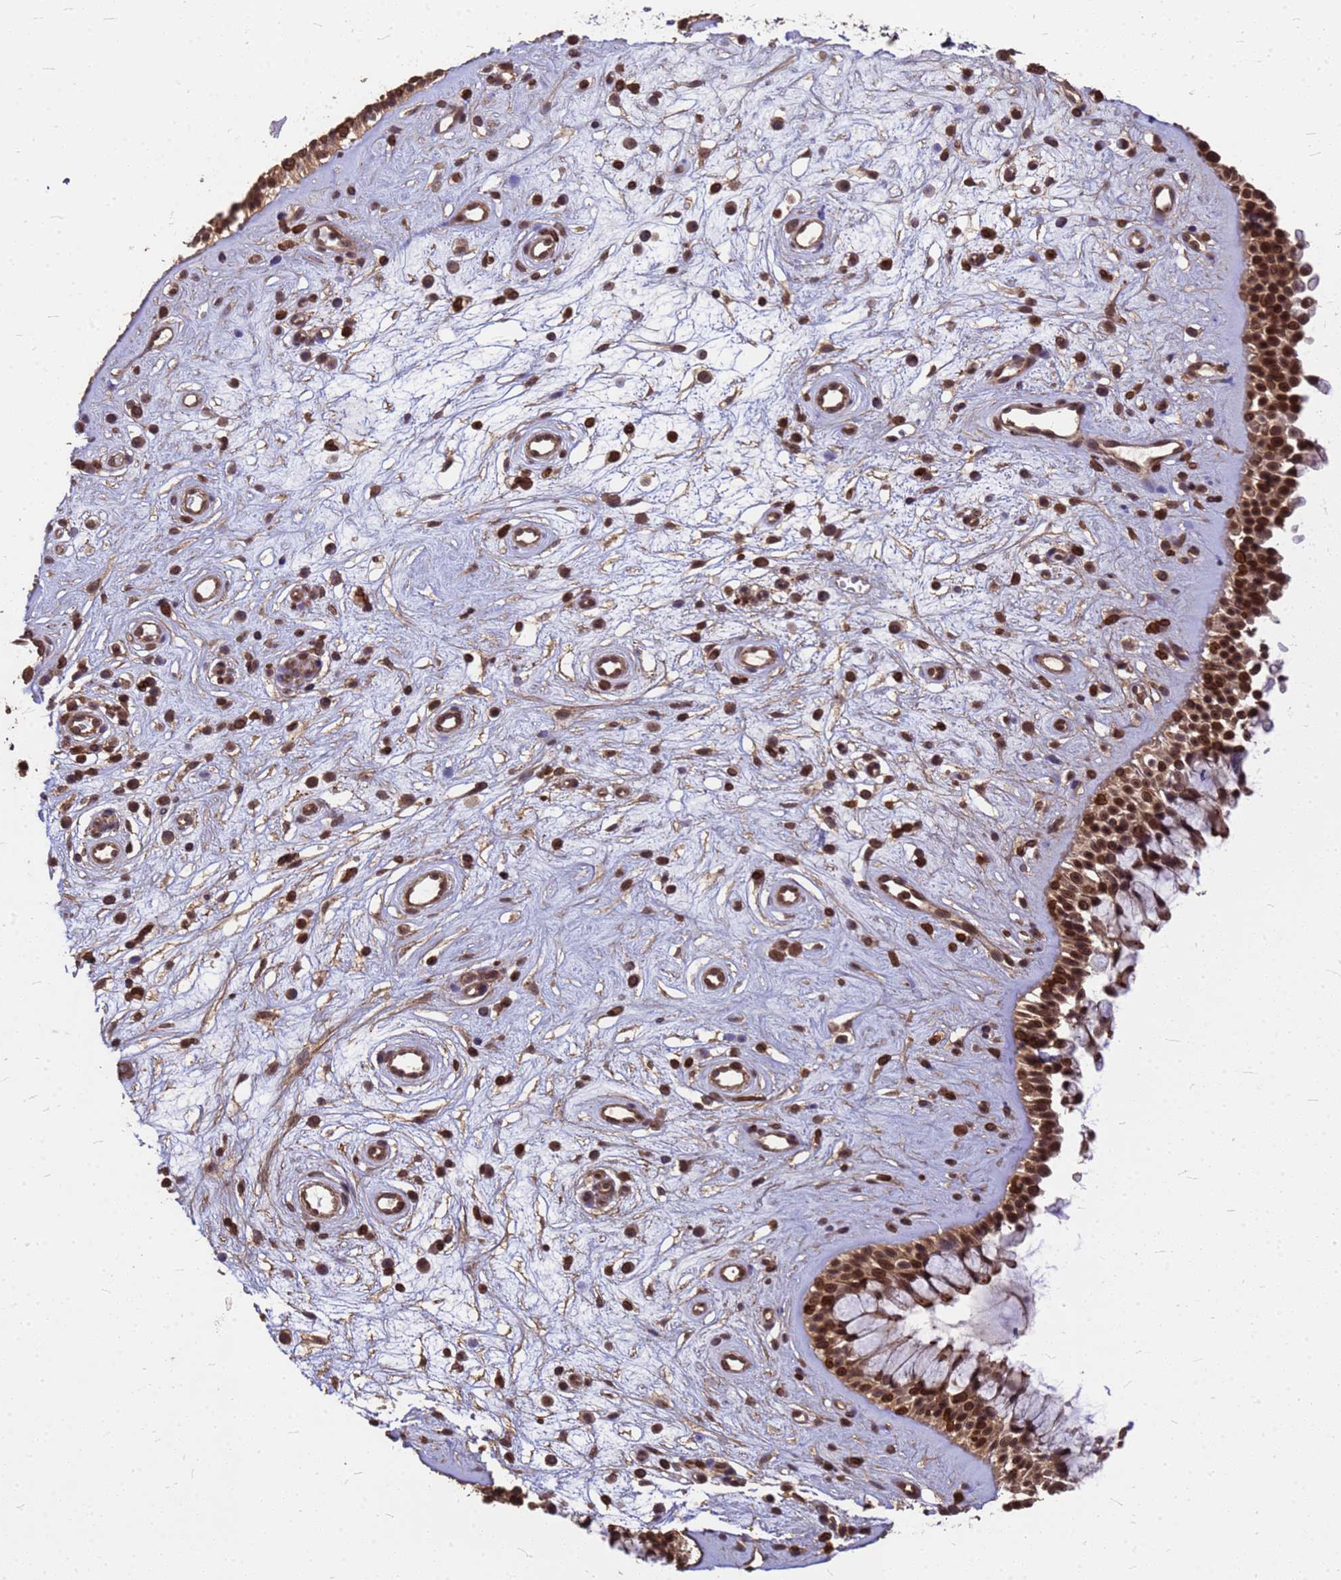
{"staining": {"intensity": "strong", "quantity": ">75%", "location": "cytoplasmic/membranous,nuclear"}, "tissue": "nasopharynx", "cell_type": "Respiratory epithelial cells", "image_type": "normal", "snomed": [{"axis": "morphology", "description": "Normal tissue, NOS"}, {"axis": "topography", "description": "Nasopharynx"}], "caption": "Protein staining displays strong cytoplasmic/membranous,nuclear positivity in approximately >75% of respiratory epithelial cells in unremarkable nasopharynx. Immunohistochemistry (ihc) stains the protein in brown and the nuclei are stained blue.", "gene": "C1orf35", "patient": {"sex": "male", "age": 32}}